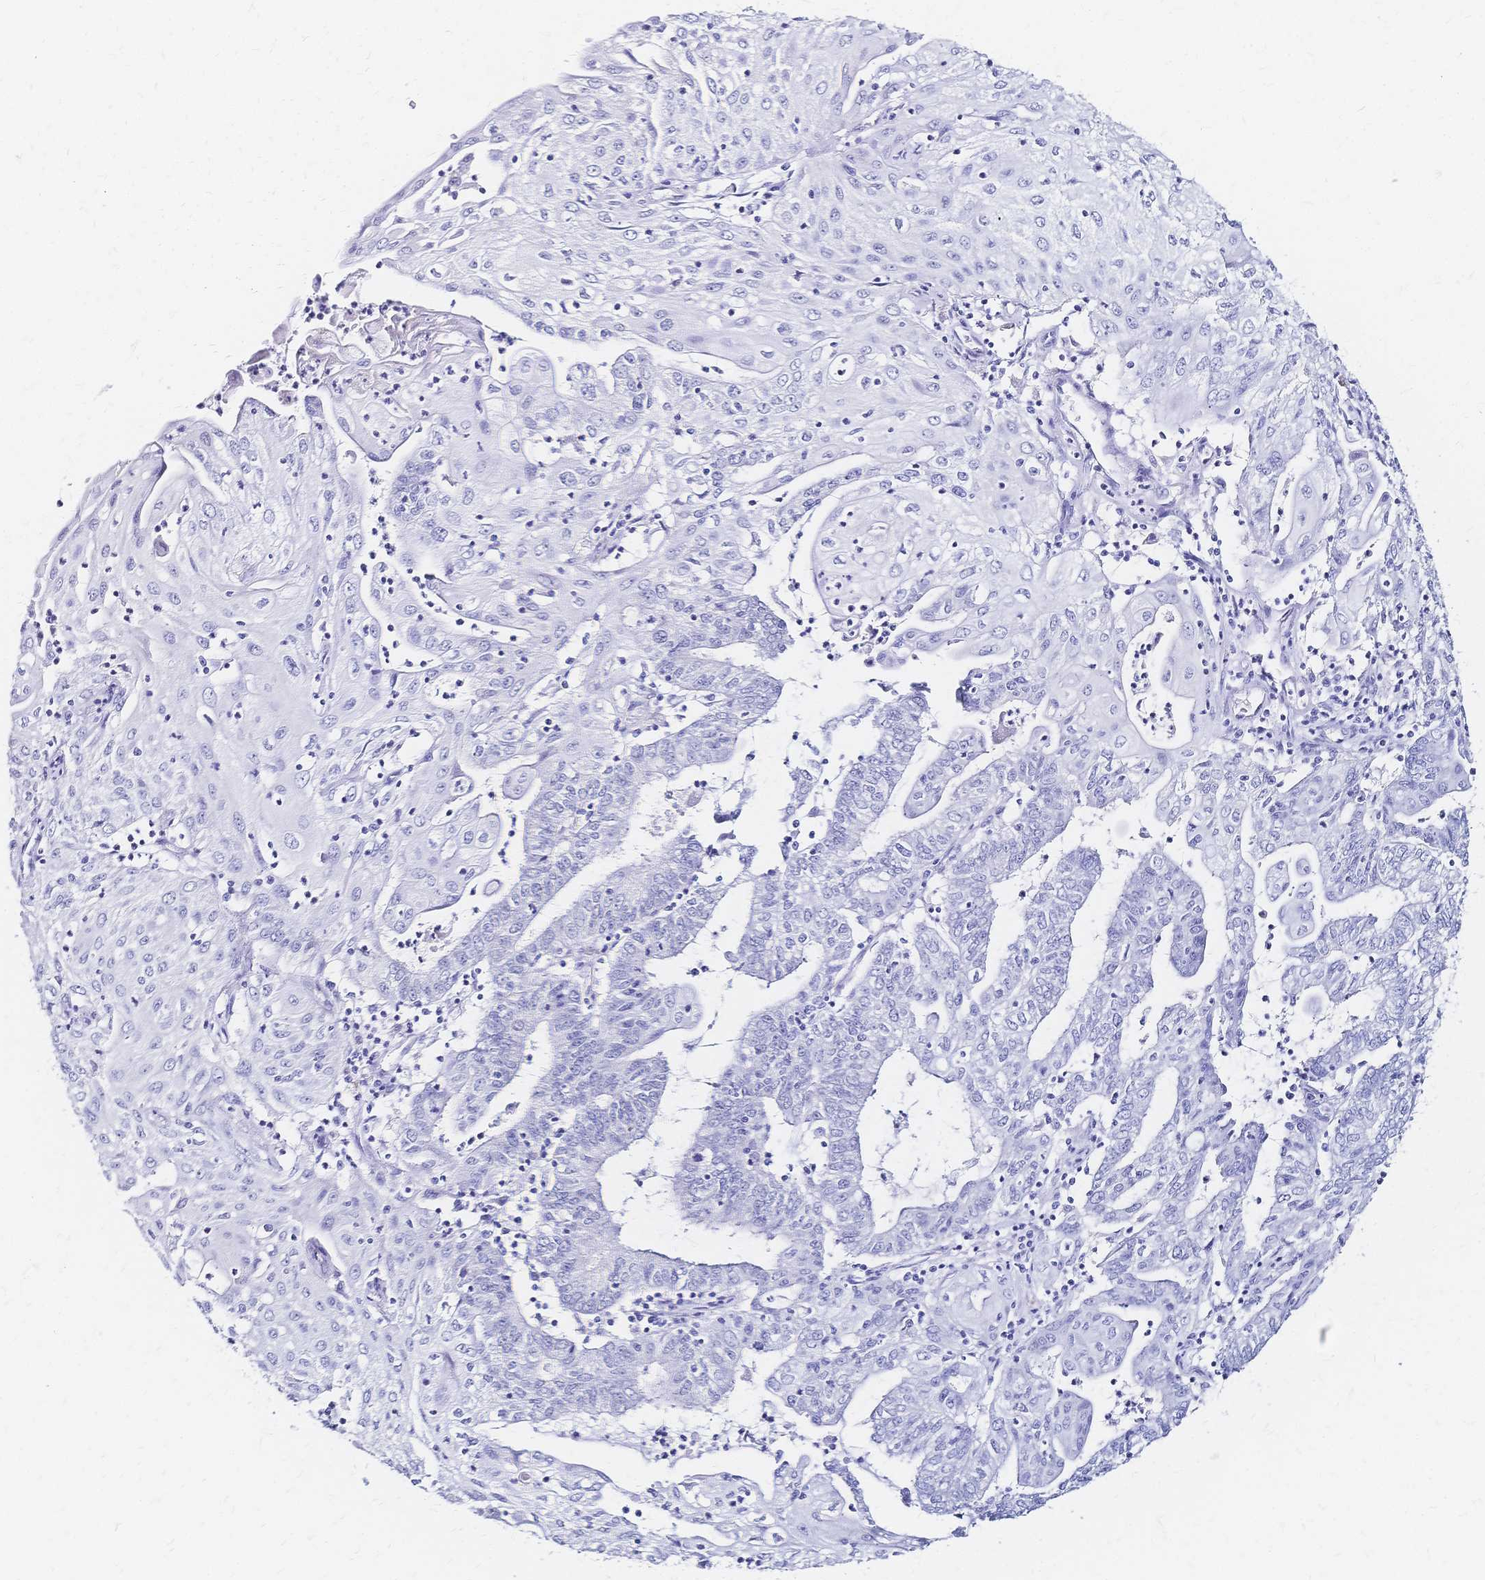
{"staining": {"intensity": "negative", "quantity": "none", "location": "none"}, "tissue": "endometrial cancer", "cell_type": "Tumor cells", "image_type": "cancer", "snomed": [{"axis": "morphology", "description": "Adenocarcinoma, NOS"}, {"axis": "topography", "description": "Endometrium"}], "caption": "Tumor cells show no significant positivity in endometrial cancer (adenocarcinoma).", "gene": "SLC5A1", "patient": {"sex": "female", "age": 61}}